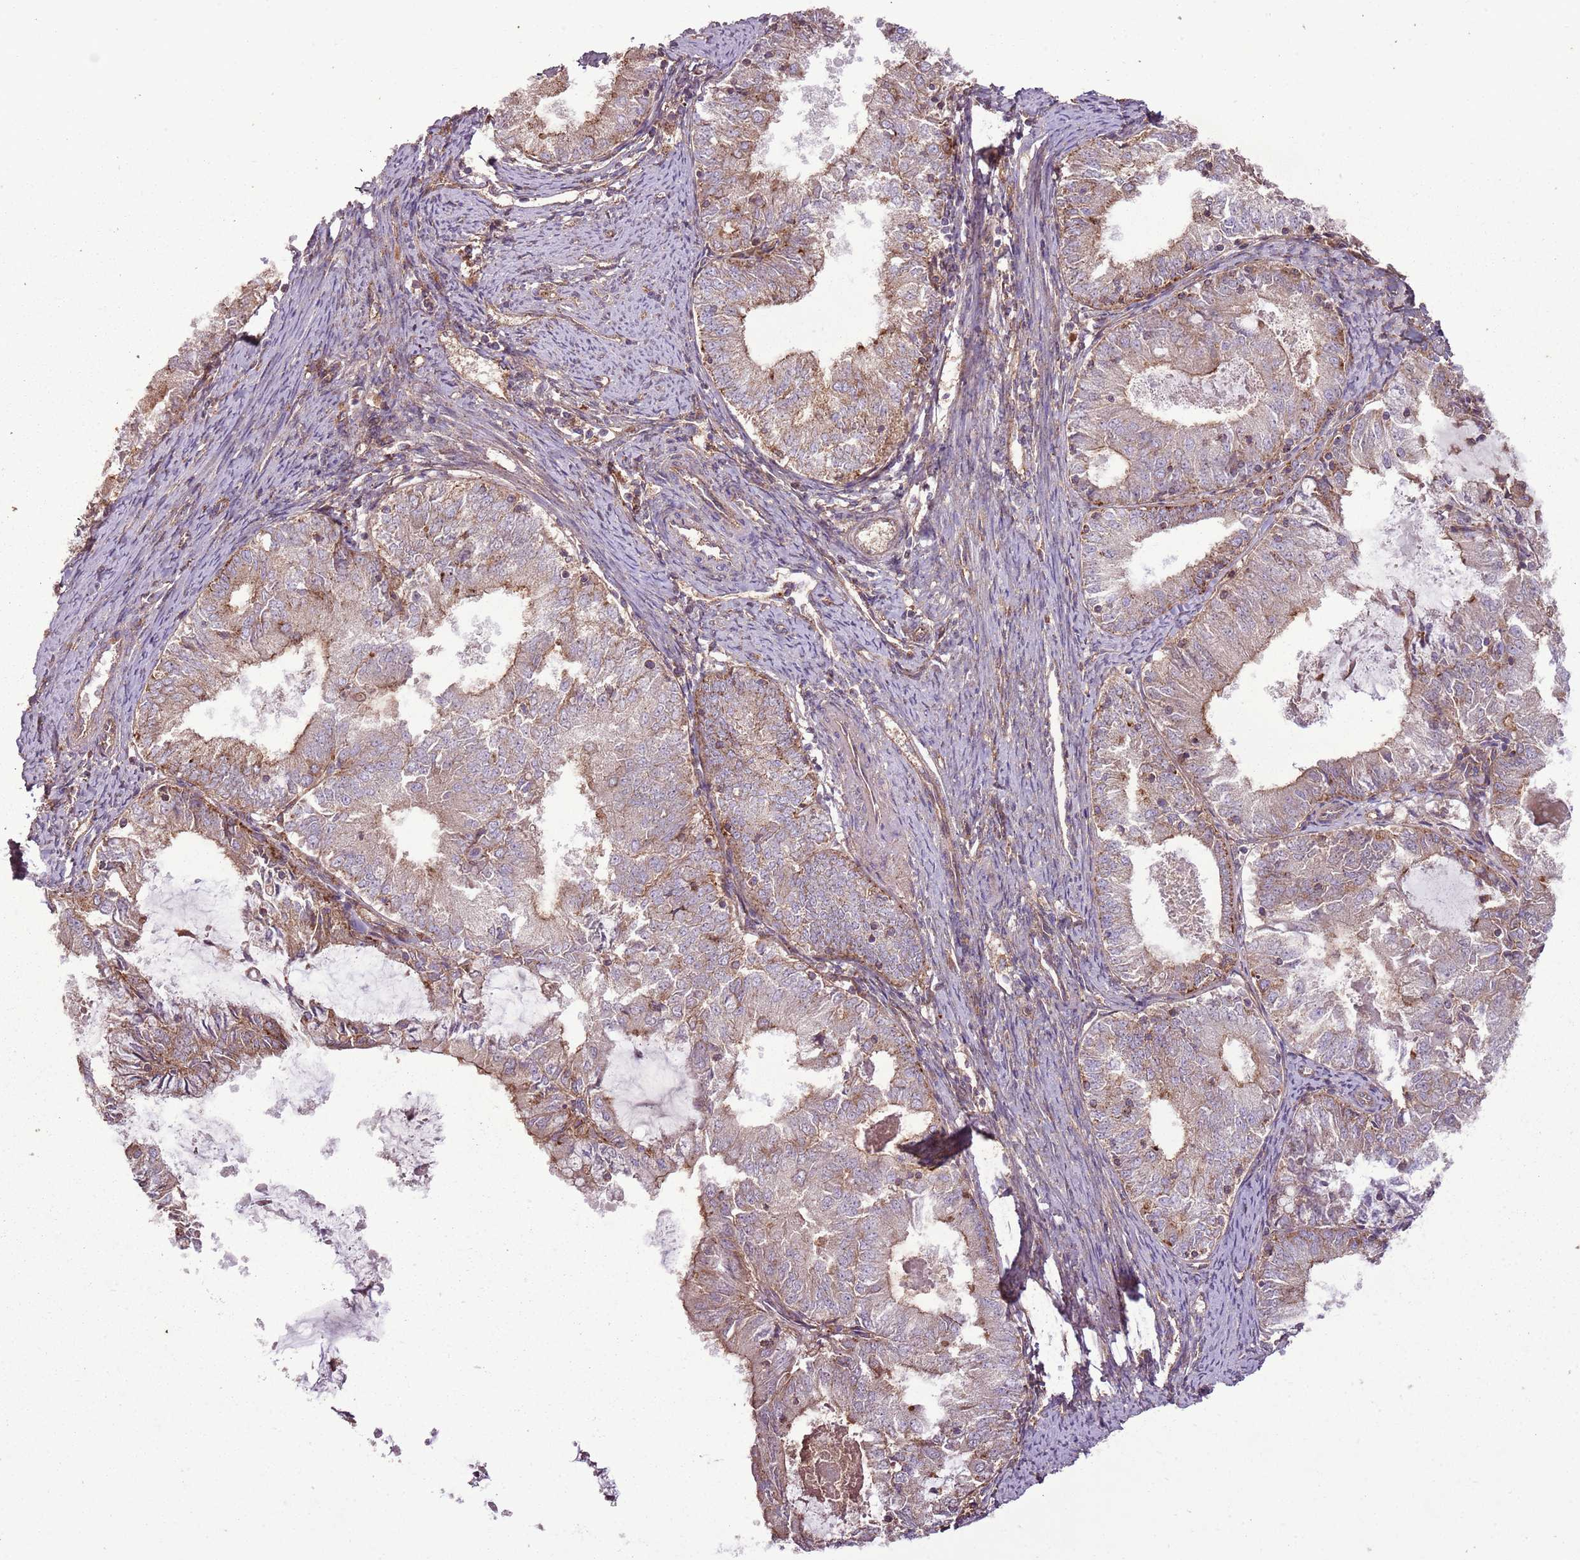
{"staining": {"intensity": "moderate", "quantity": ">75%", "location": "cytoplasmic/membranous"}, "tissue": "endometrial cancer", "cell_type": "Tumor cells", "image_type": "cancer", "snomed": [{"axis": "morphology", "description": "Adenocarcinoma, NOS"}, {"axis": "topography", "description": "Endometrium"}], "caption": "Brown immunohistochemical staining in endometrial cancer shows moderate cytoplasmic/membranous expression in approximately >75% of tumor cells.", "gene": "ANKRD24", "patient": {"sex": "female", "age": 57}}